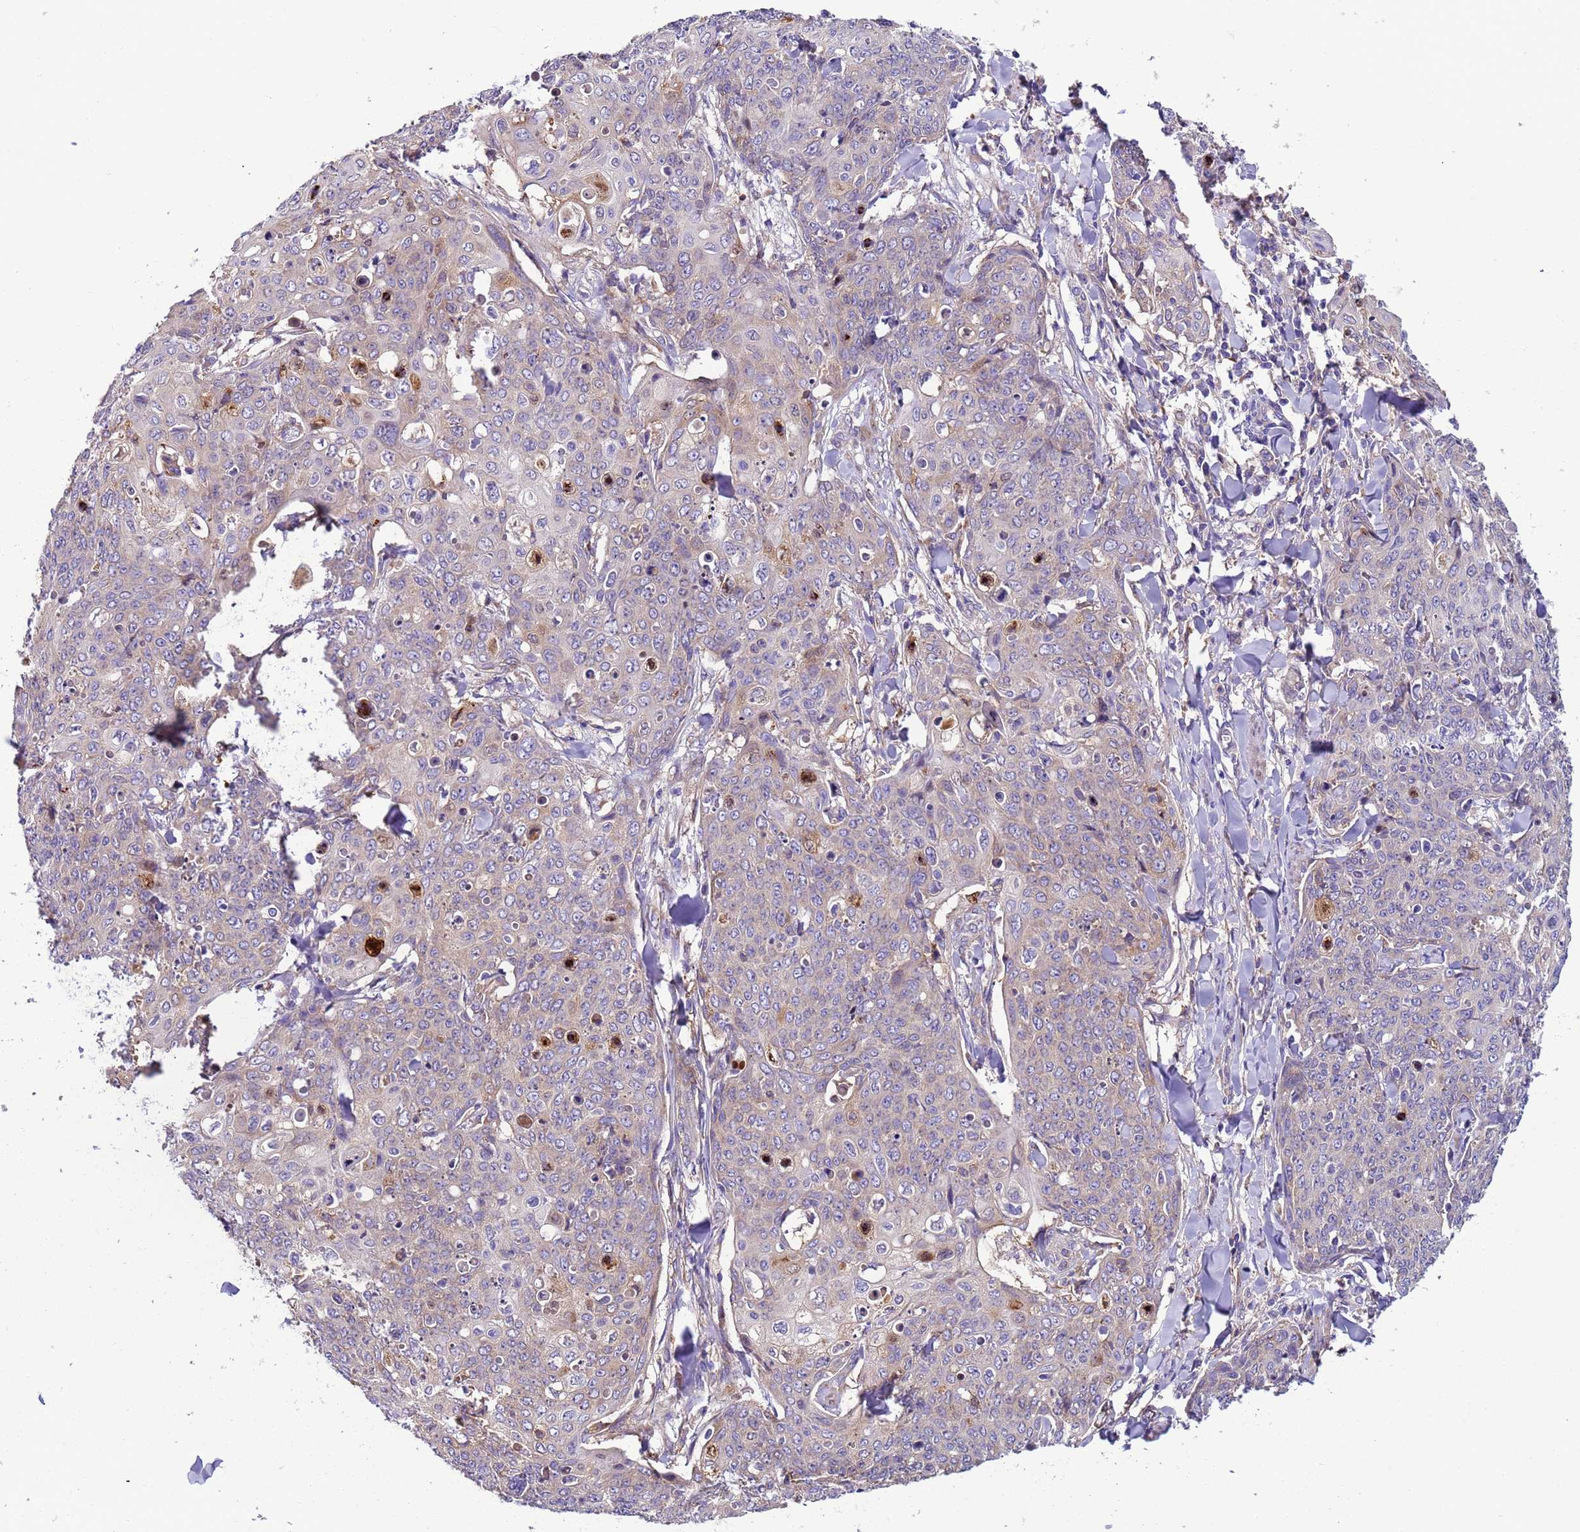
{"staining": {"intensity": "negative", "quantity": "none", "location": "none"}, "tissue": "skin cancer", "cell_type": "Tumor cells", "image_type": "cancer", "snomed": [{"axis": "morphology", "description": "Squamous cell carcinoma, NOS"}, {"axis": "topography", "description": "Skin"}, {"axis": "topography", "description": "Vulva"}], "caption": "Immunohistochemistry (IHC) of human skin cancer (squamous cell carcinoma) shows no expression in tumor cells.", "gene": "PAQR7", "patient": {"sex": "female", "age": 85}}